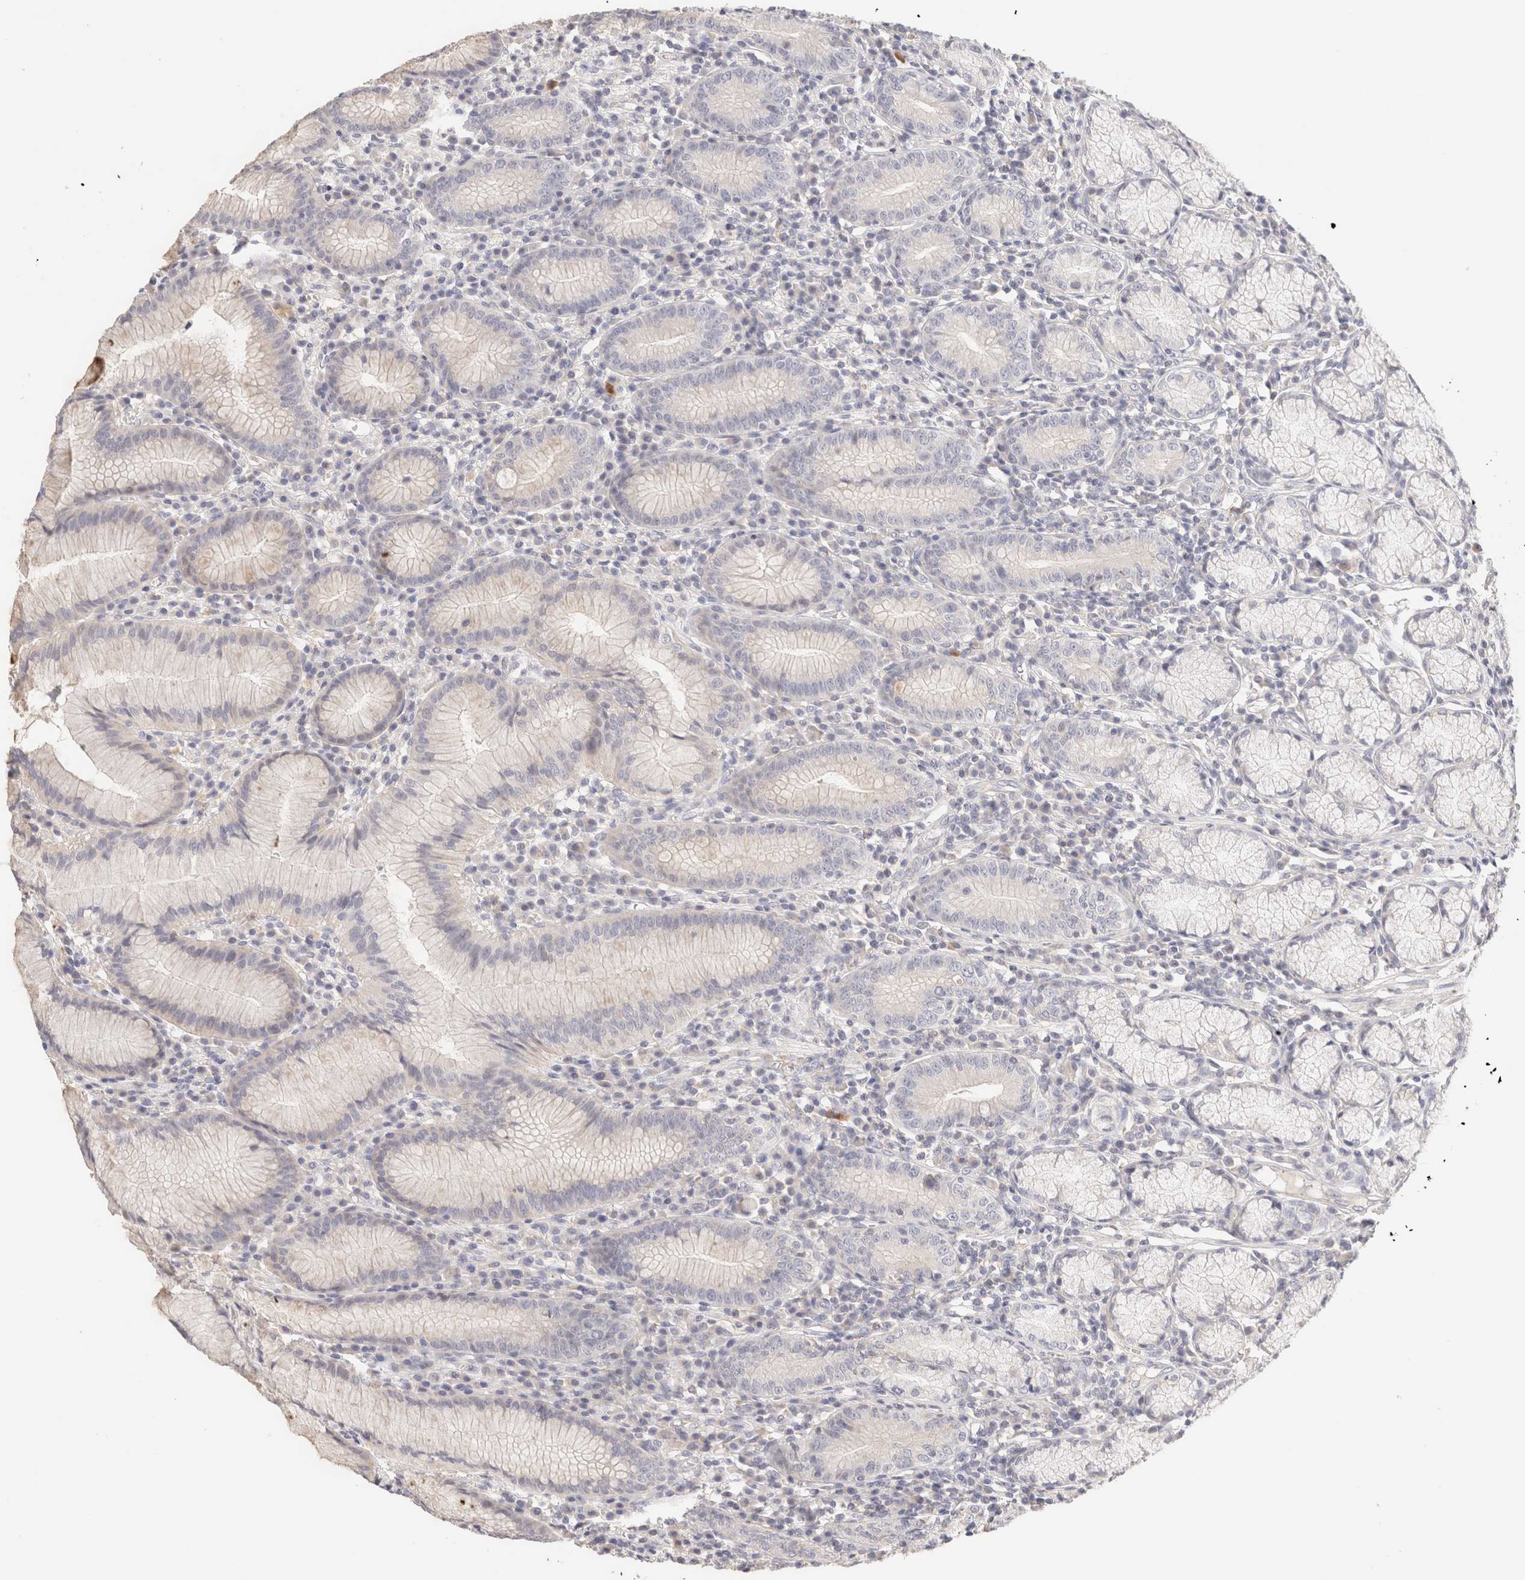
{"staining": {"intensity": "negative", "quantity": "none", "location": "none"}, "tissue": "stomach", "cell_type": "Glandular cells", "image_type": "normal", "snomed": [{"axis": "morphology", "description": "Normal tissue, NOS"}, {"axis": "topography", "description": "Stomach"}], "caption": "IHC histopathology image of unremarkable stomach stained for a protein (brown), which exhibits no staining in glandular cells. (DAB (3,3'-diaminobenzidine) immunohistochemistry (IHC), high magnification).", "gene": "SCGB2A2", "patient": {"sex": "male", "age": 55}}